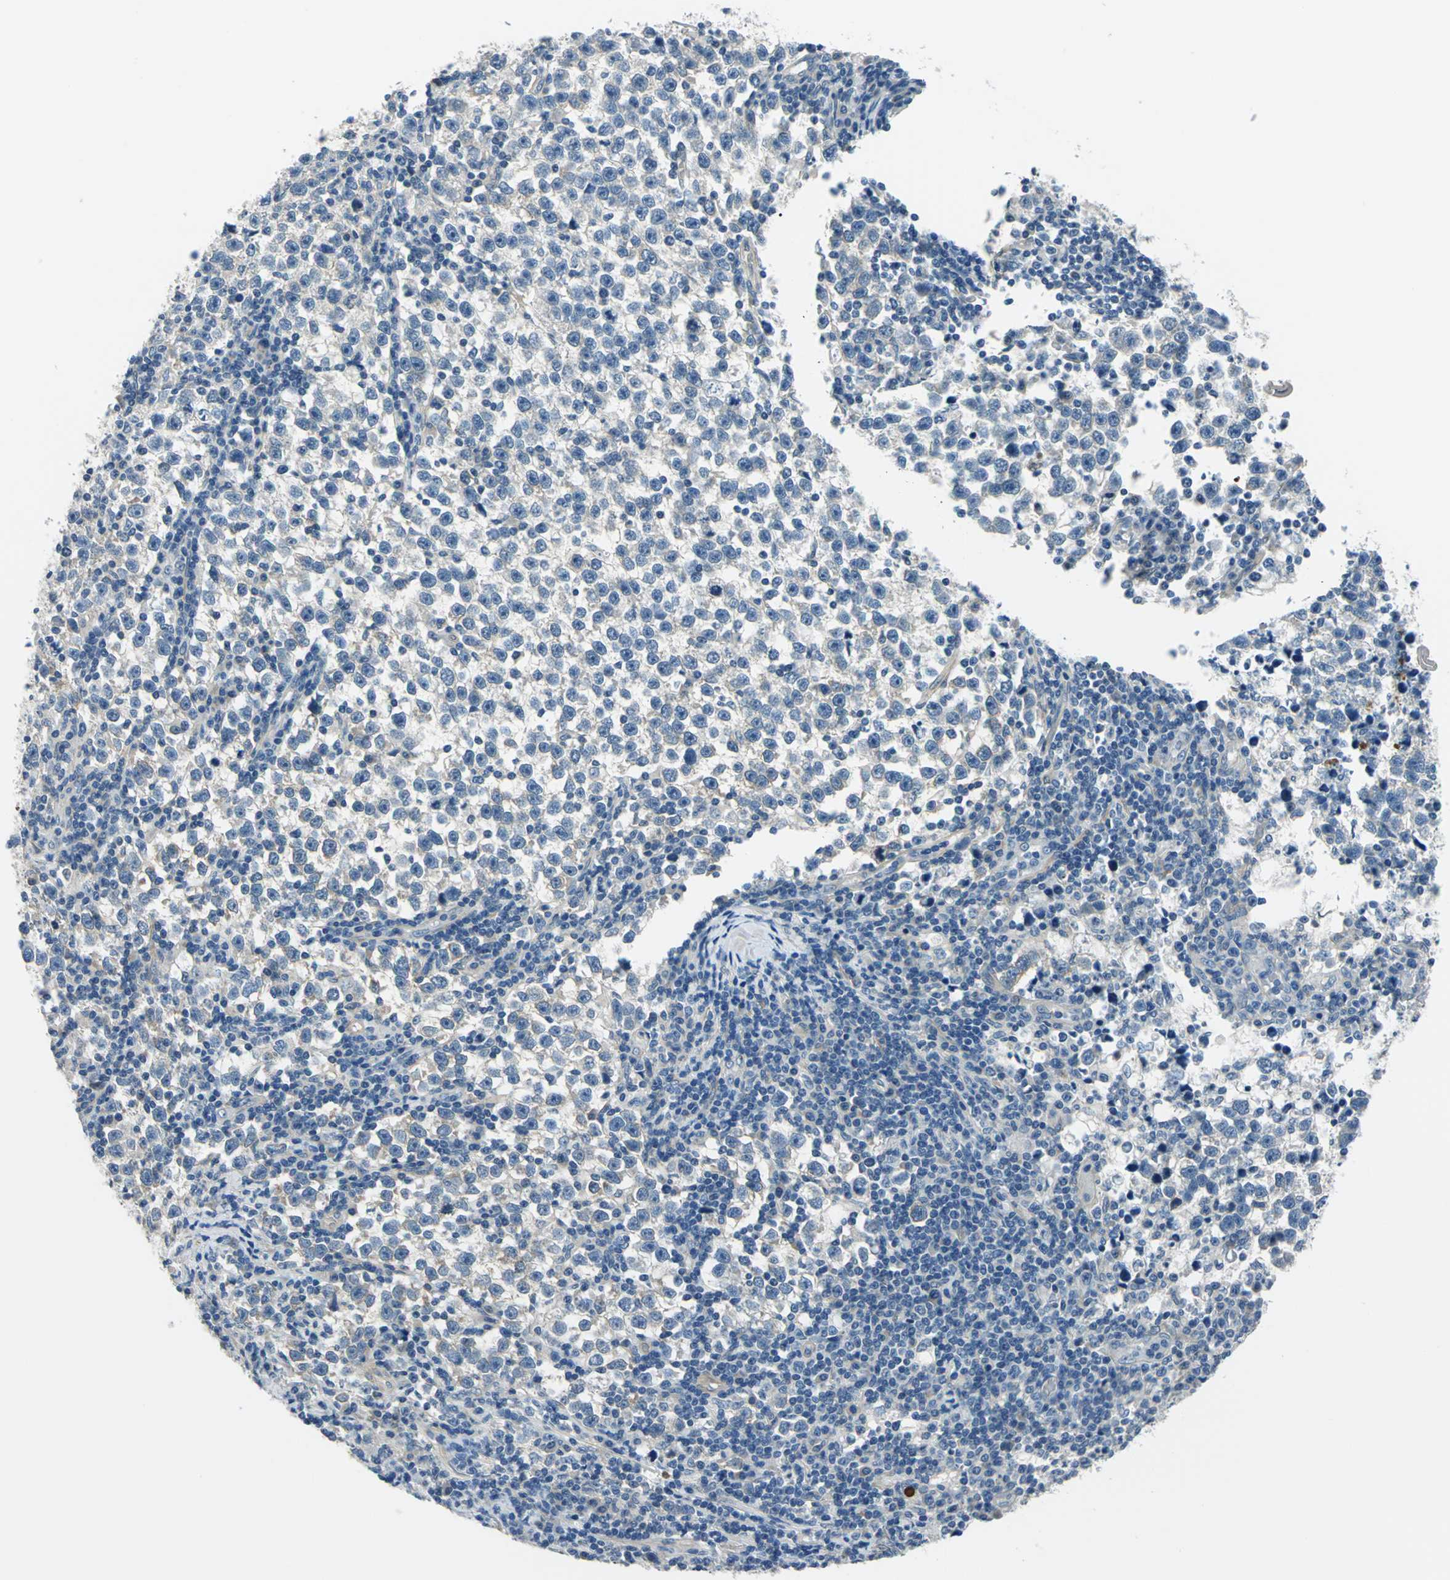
{"staining": {"intensity": "negative", "quantity": "none", "location": "none"}, "tissue": "testis cancer", "cell_type": "Tumor cells", "image_type": "cancer", "snomed": [{"axis": "morphology", "description": "Seminoma, NOS"}, {"axis": "topography", "description": "Testis"}], "caption": "Photomicrograph shows no protein positivity in tumor cells of testis cancer (seminoma) tissue.", "gene": "CDC42EP1", "patient": {"sex": "male", "age": 43}}